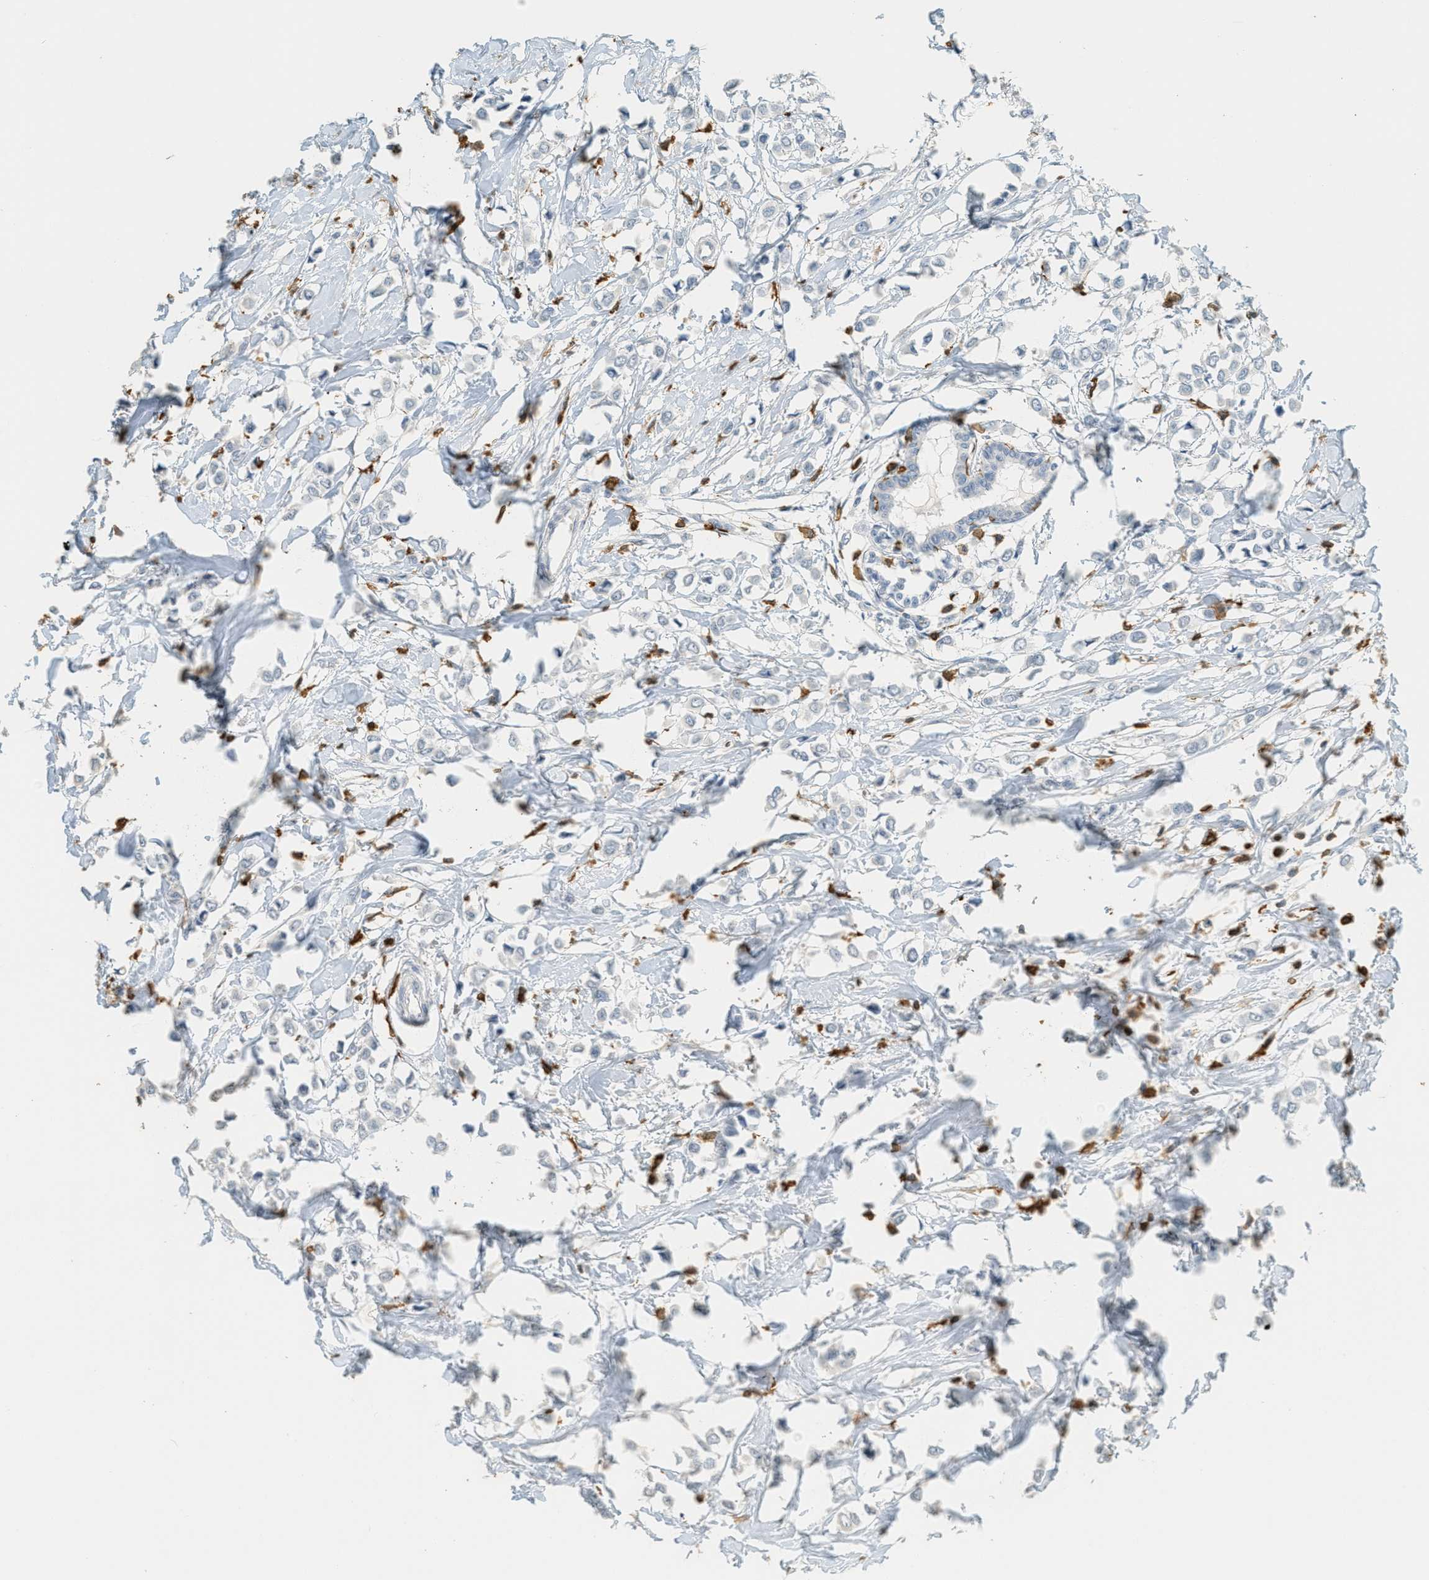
{"staining": {"intensity": "negative", "quantity": "none", "location": "none"}, "tissue": "breast cancer", "cell_type": "Tumor cells", "image_type": "cancer", "snomed": [{"axis": "morphology", "description": "Lobular carcinoma"}, {"axis": "topography", "description": "Breast"}], "caption": "DAB (3,3'-diaminobenzidine) immunohistochemical staining of human lobular carcinoma (breast) reveals no significant expression in tumor cells. The staining is performed using DAB (3,3'-diaminobenzidine) brown chromogen with nuclei counter-stained in using hematoxylin.", "gene": "LSP1", "patient": {"sex": "female", "age": 51}}